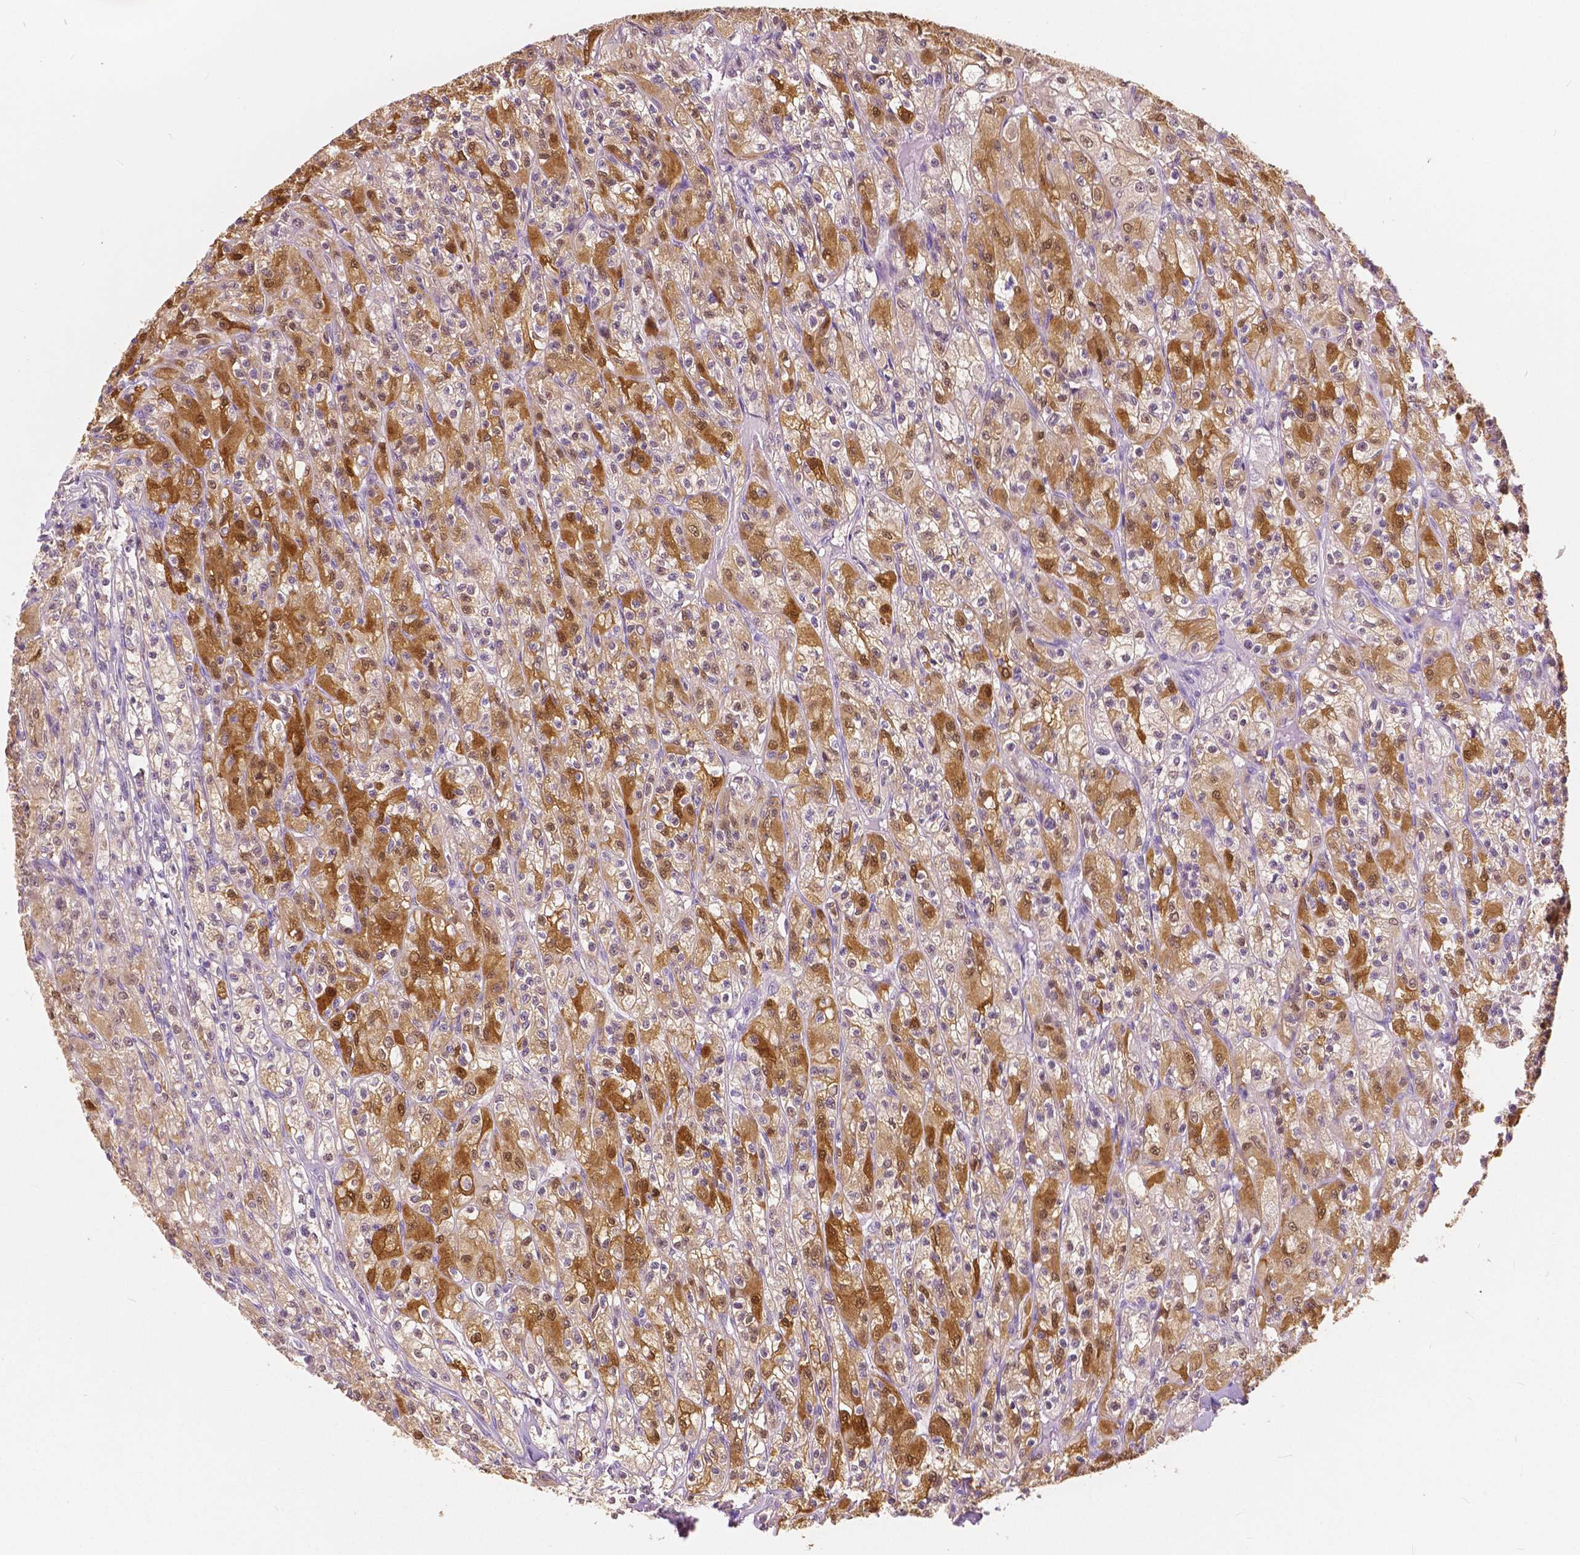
{"staining": {"intensity": "moderate", "quantity": "25%-75%", "location": "cytoplasmic/membranous,nuclear"}, "tissue": "renal cancer", "cell_type": "Tumor cells", "image_type": "cancer", "snomed": [{"axis": "morphology", "description": "Adenocarcinoma, NOS"}, {"axis": "topography", "description": "Kidney"}], "caption": "A high-resolution photomicrograph shows immunohistochemistry staining of renal cancer (adenocarcinoma), which displays moderate cytoplasmic/membranous and nuclear staining in about 25%-75% of tumor cells.", "gene": "TKFC", "patient": {"sex": "female", "age": 70}}